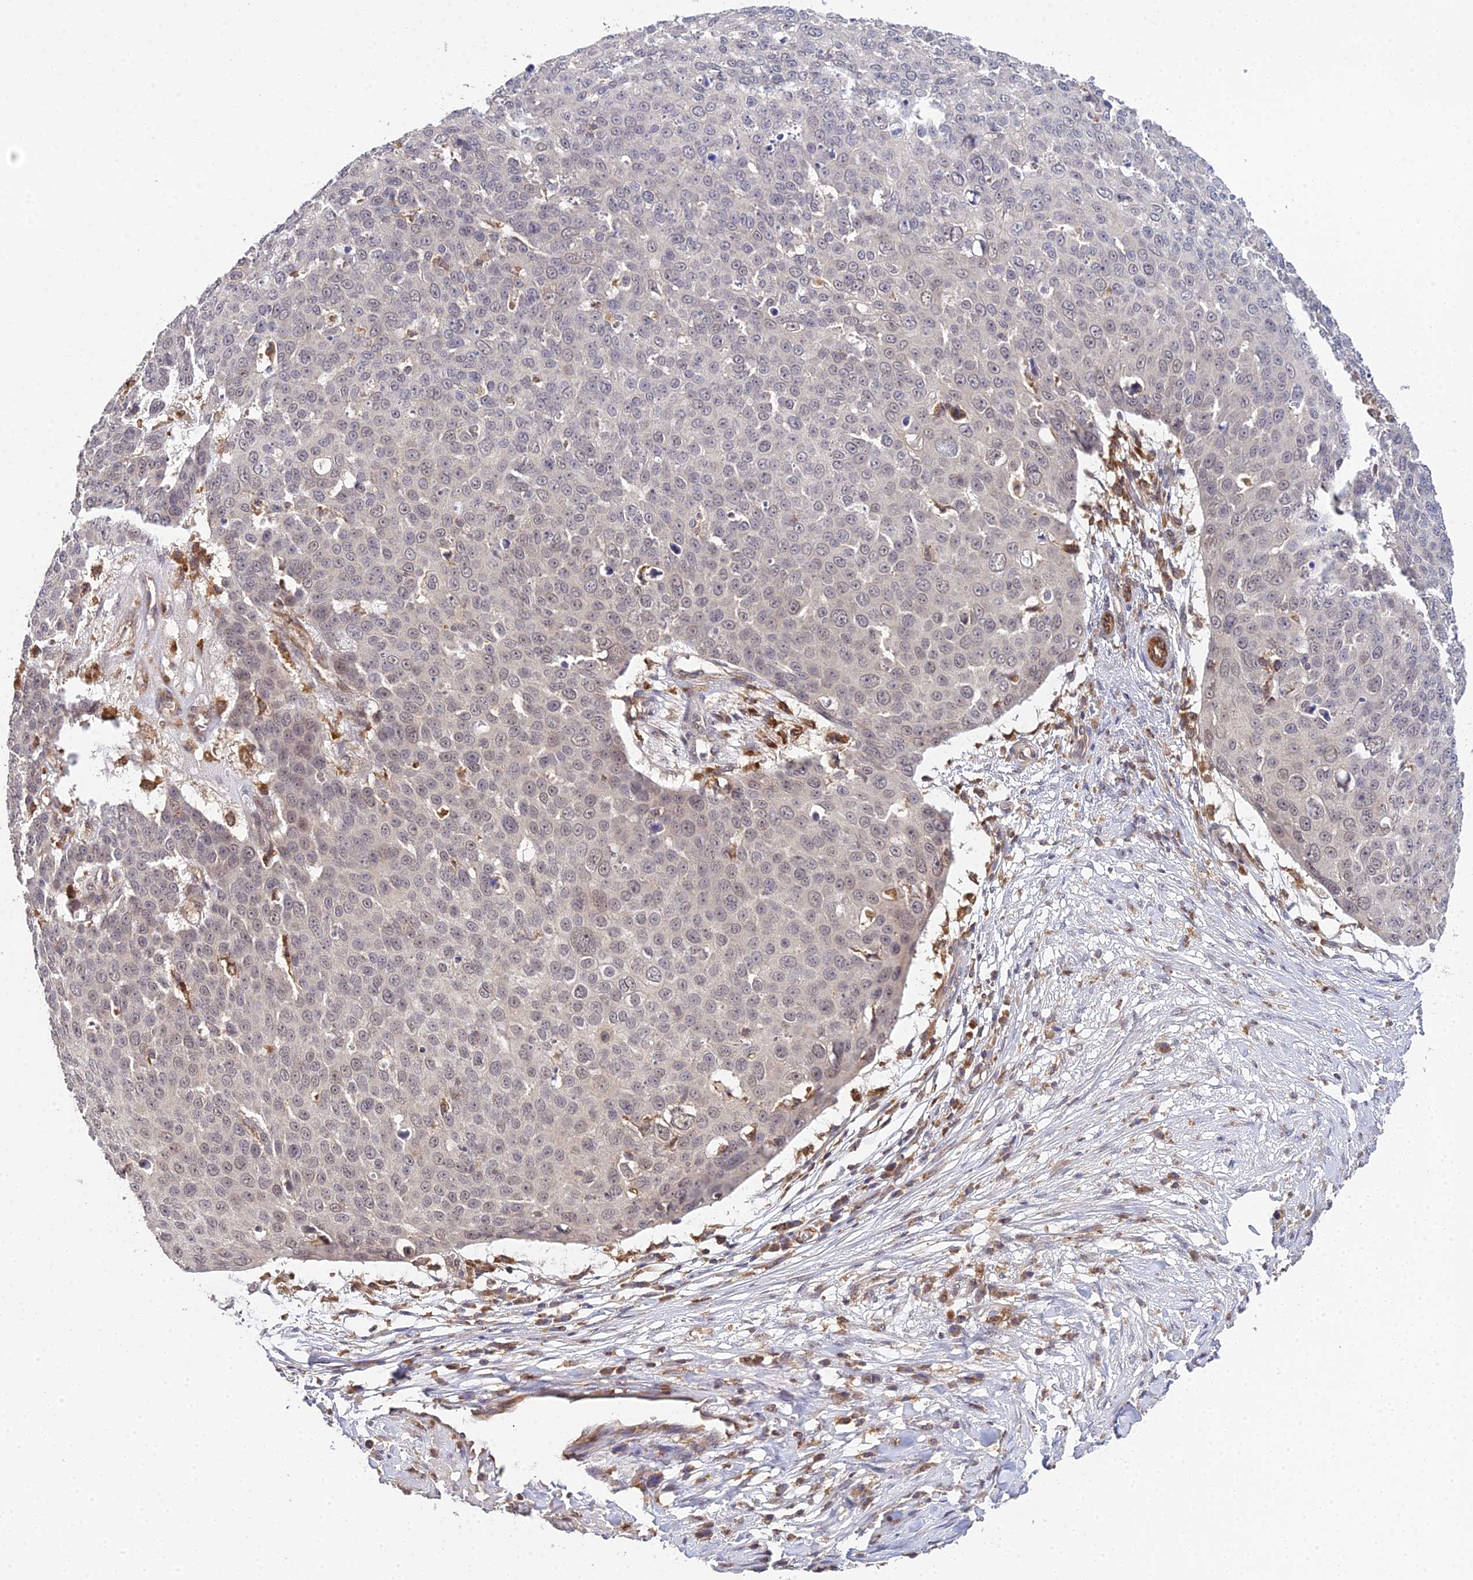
{"staining": {"intensity": "weak", "quantity": "<25%", "location": "nuclear"}, "tissue": "skin cancer", "cell_type": "Tumor cells", "image_type": "cancer", "snomed": [{"axis": "morphology", "description": "Squamous cell carcinoma, NOS"}, {"axis": "topography", "description": "Skin"}], "caption": "This image is of skin cancer (squamous cell carcinoma) stained with IHC to label a protein in brown with the nuclei are counter-stained blue. There is no positivity in tumor cells.", "gene": "TPRX1", "patient": {"sex": "male", "age": 71}}